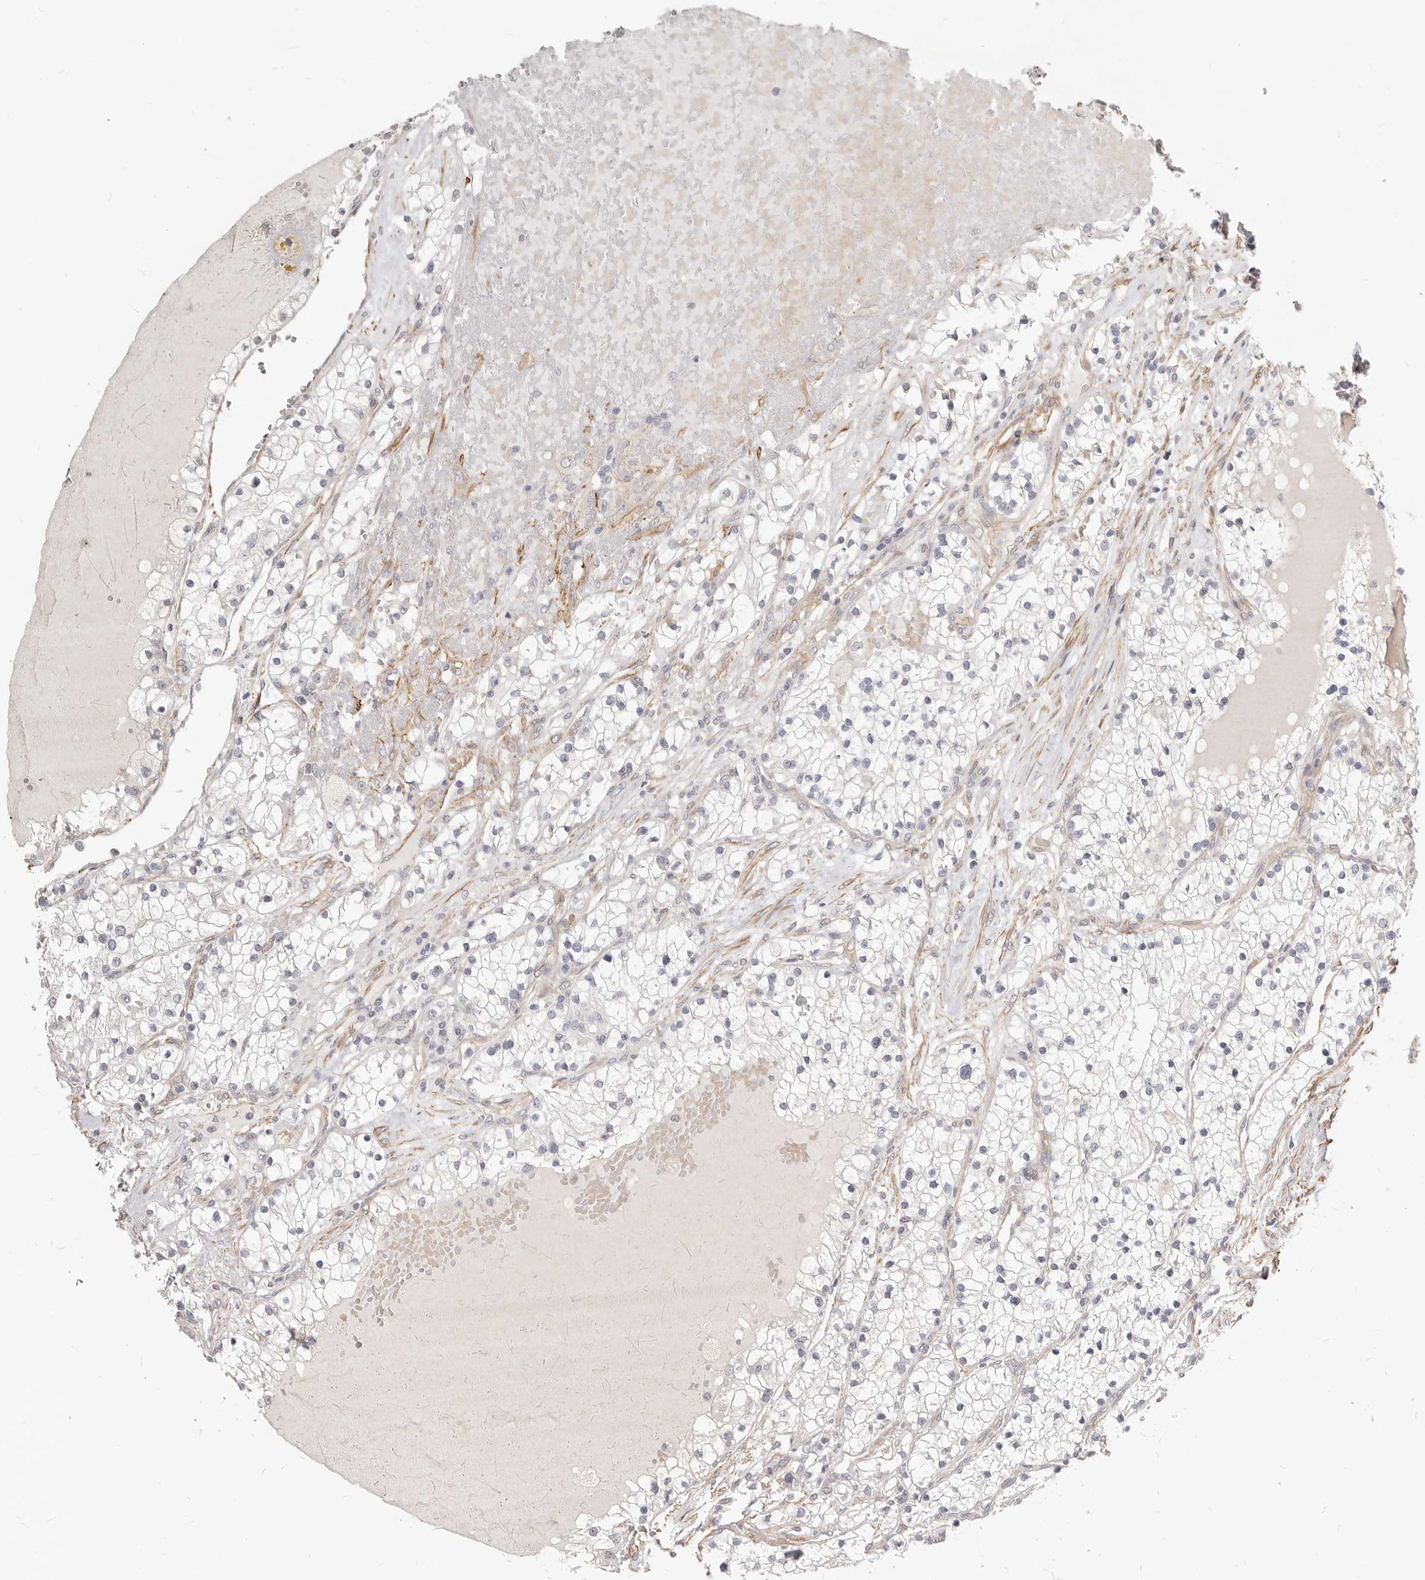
{"staining": {"intensity": "negative", "quantity": "none", "location": "none"}, "tissue": "renal cancer", "cell_type": "Tumor cells", "image_type": "cancer", "snomed": [{"axis": "morphology", "description": "Normal tissue, NOS"}, {"axis": "morphology", "description": "Adenocarcinoma, NOS"}, {"axis": "topography", "description": "Kidney"}], "caption": "This image is of renal cancer stained with immunohistochemistry (IHC) to label a protein in brown with the nuclei are counter-stained blue. There is no expression in tumor cells. (Stains: DAB (3,3'-diaminobenzidine) IHC with hematoxylin counter stain, Microscopy: brightfield microscopy at high magnification).", "gene": "RABAC1", "patient": {"sex": "male", "age": 68}}